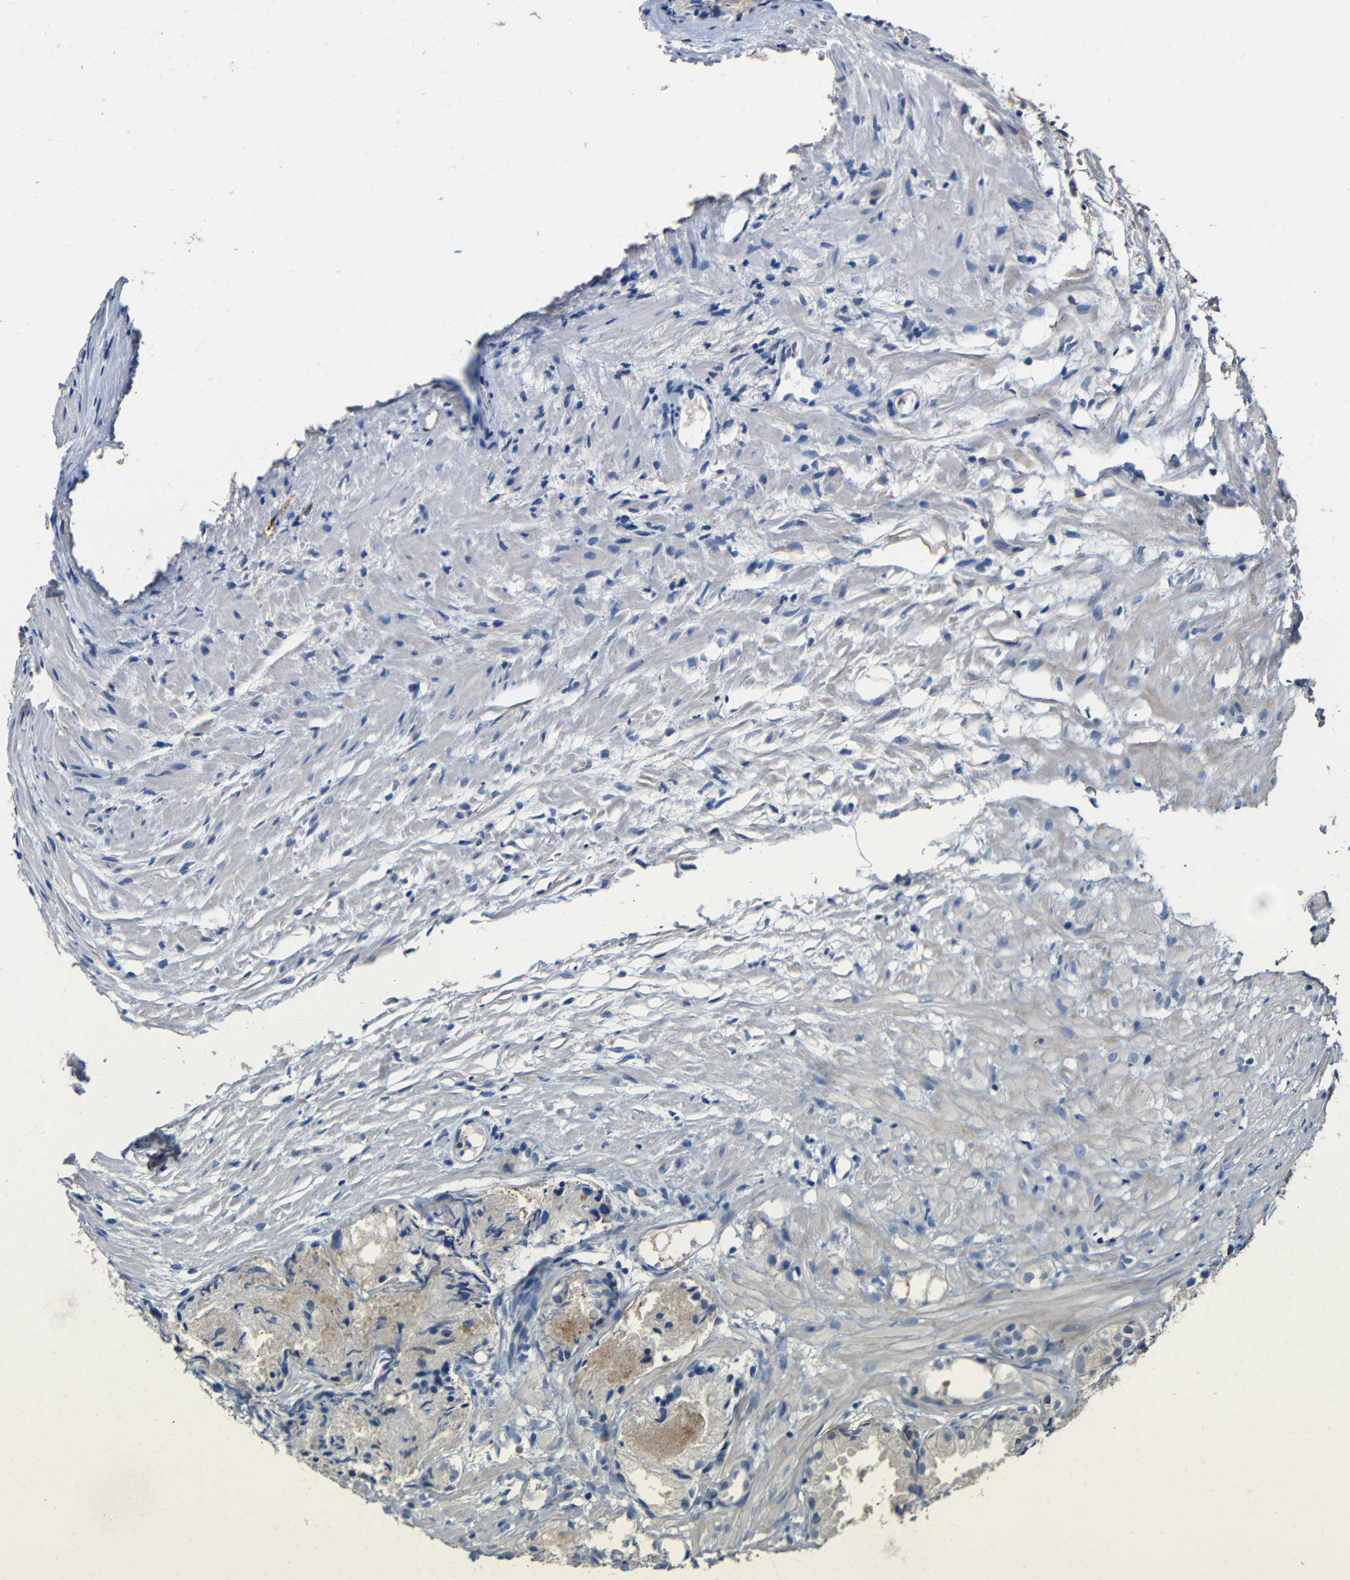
{"staining": {"intensity": "weak", "quantity": "<25%", "location": "cytoplasmic/membranous"}, "tissue": "prostate cancer", "cell_type": "Tumor cells", "image_type": "cancer", "snomed": [{"axis": "morphology", "description": "Adenocarcinoma, Low grade"}, {"axis": "topography", "description": "Prostate"}], "caption": "Immunohistochemistry (IHC) histopathology image of neoplastic tissue: prostate low-grade adenocarcinoma stained with DAB shows no significant protein expression in tumor cells.", "gene": "ACKR2", "patient": {"sex": "male", "age": 72}}